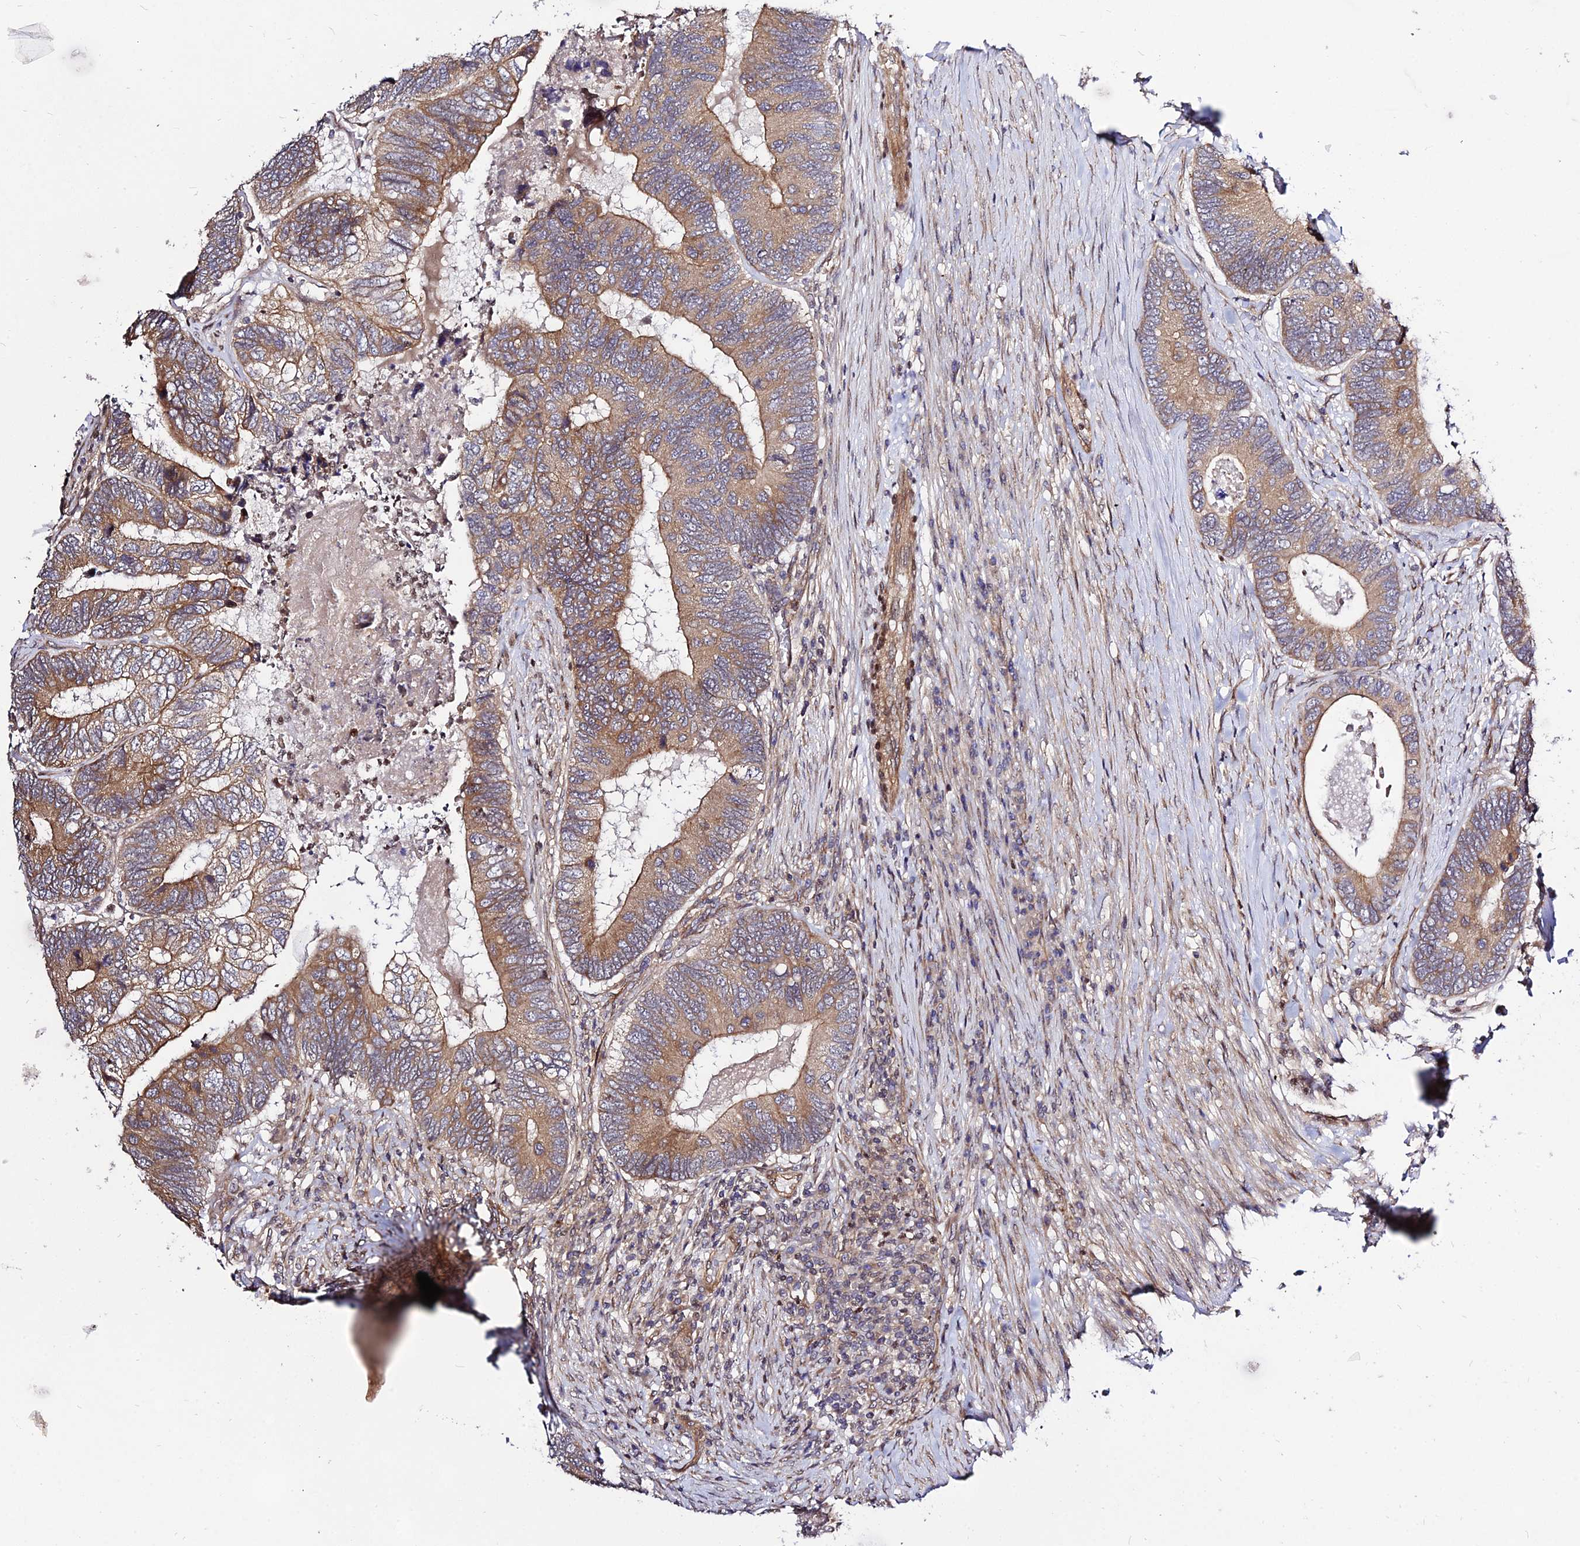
{"staining": {"intensity": "moderate", "quantity": ">75%", "location": "cytoplasmic/membranous"}, "tissue": "colorectal cancer", "cell_type": "Tumor cells", "image_type": "cancer", "snomed": [{"axis": "morphology", "description": "Adenocarcinoma, NOS"}, {"axis": "topography", "description": "Colon"}], "caption": "Colorectal cancer stained for a protein displays moderate cytoplasmic/membranous positivity in tumor cells.", "gene": "SMG6", "patient": {"sex": "female", "age": 67}}